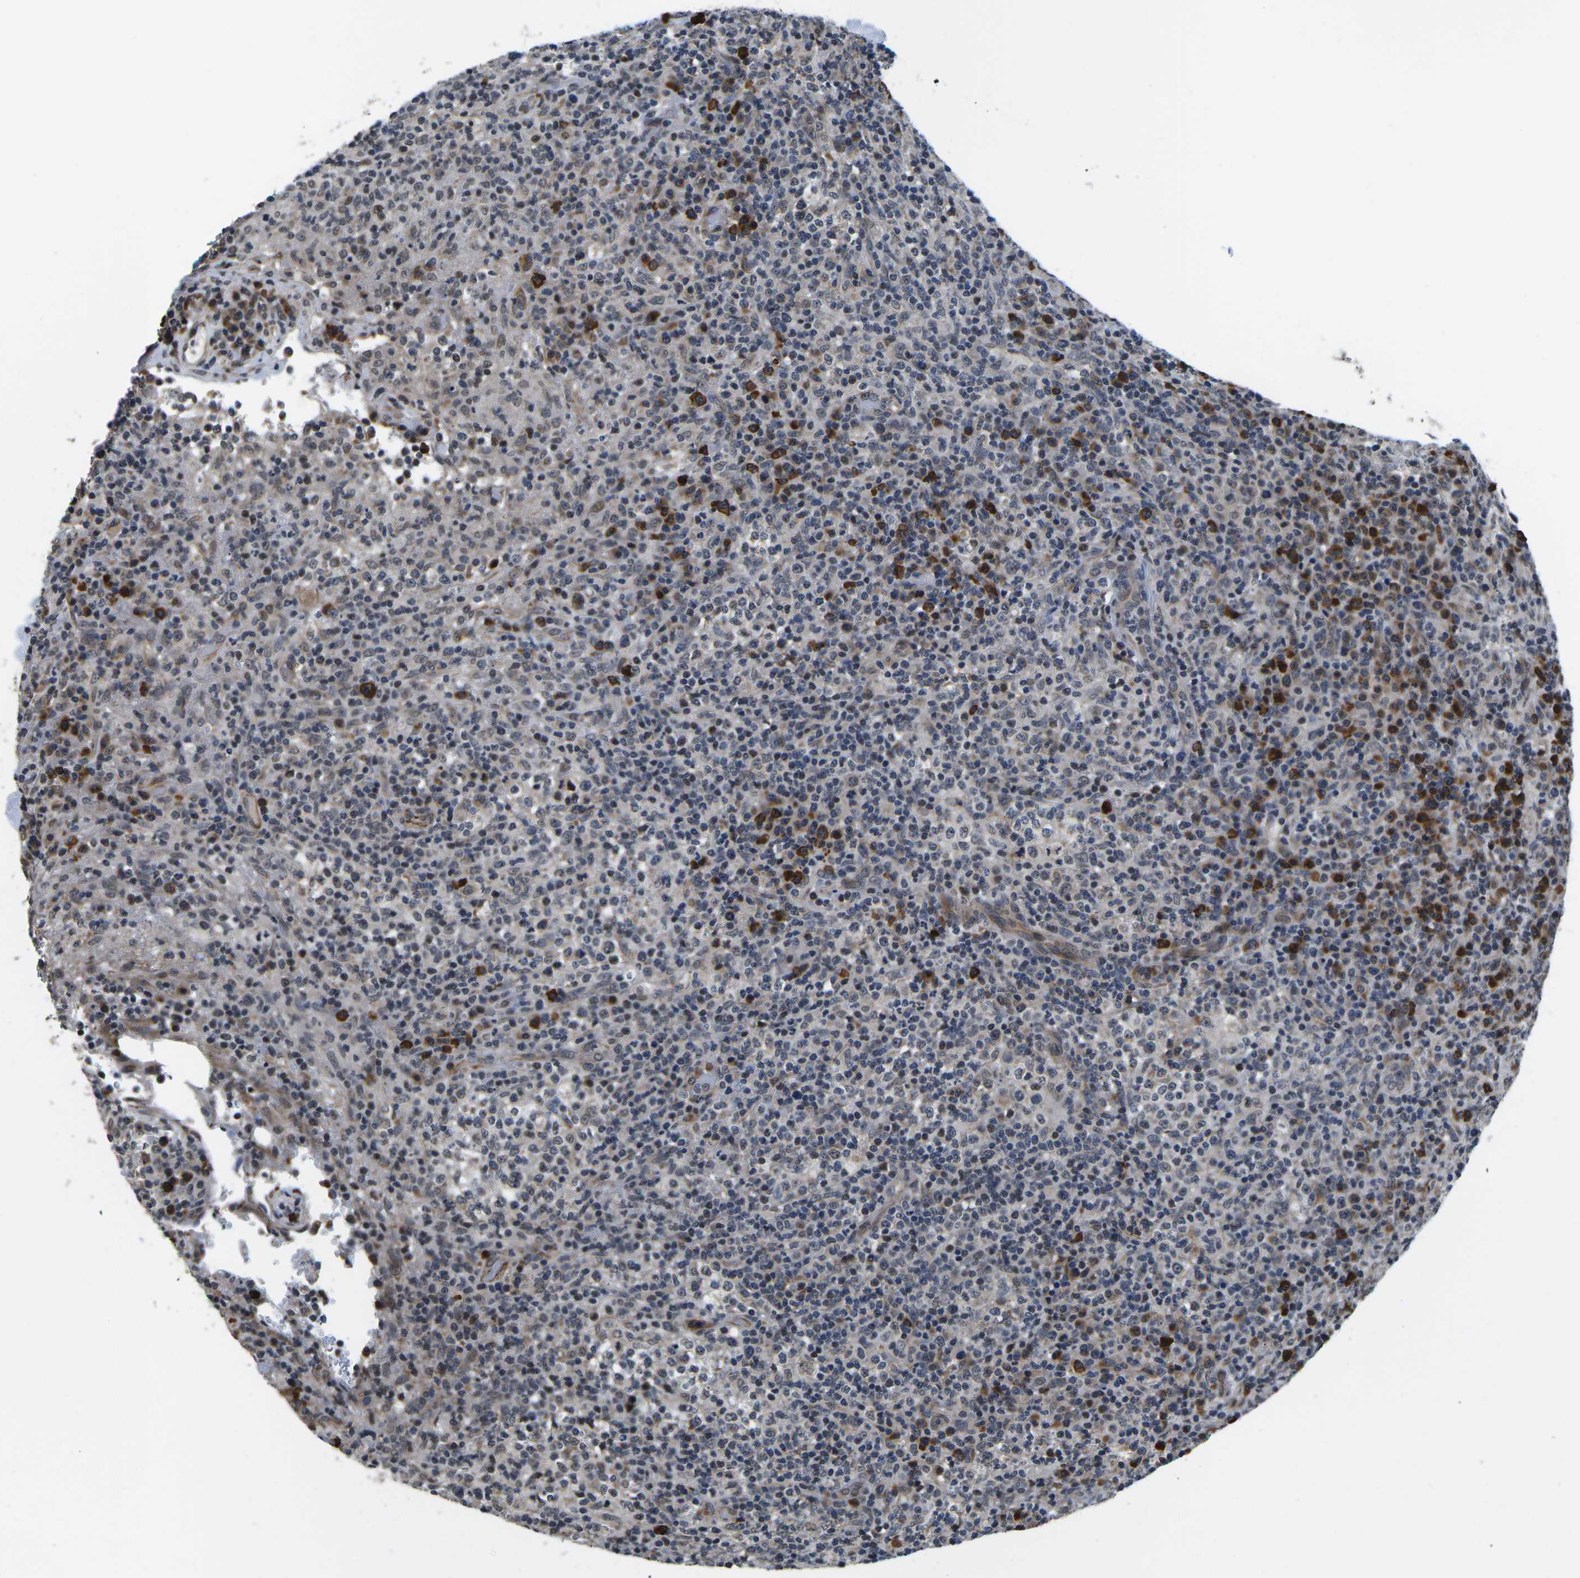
{"staining": {"intensity": "negative", "quantity": "none", "location": "none"}, "tissue": "lymphoma", "cell_type": "Tumor cells", "image_type": "cancer", "snomed": [{"axis": "morphology", "description": "Malignant lymphoma, non-Hodgkin's type, High grade"}, {"axis": "topography", "description": "Lymph node"}], "caption": "High magnification brightfield microscopy of lymphoma stained with DAB (3,3'-diaminobenzidine) (brown) and counterstained with hematoxylin (blue): tumor cells show no significant expression.", "gene": "CCNE1", "patient": {"sex": "female", "age": 76}}